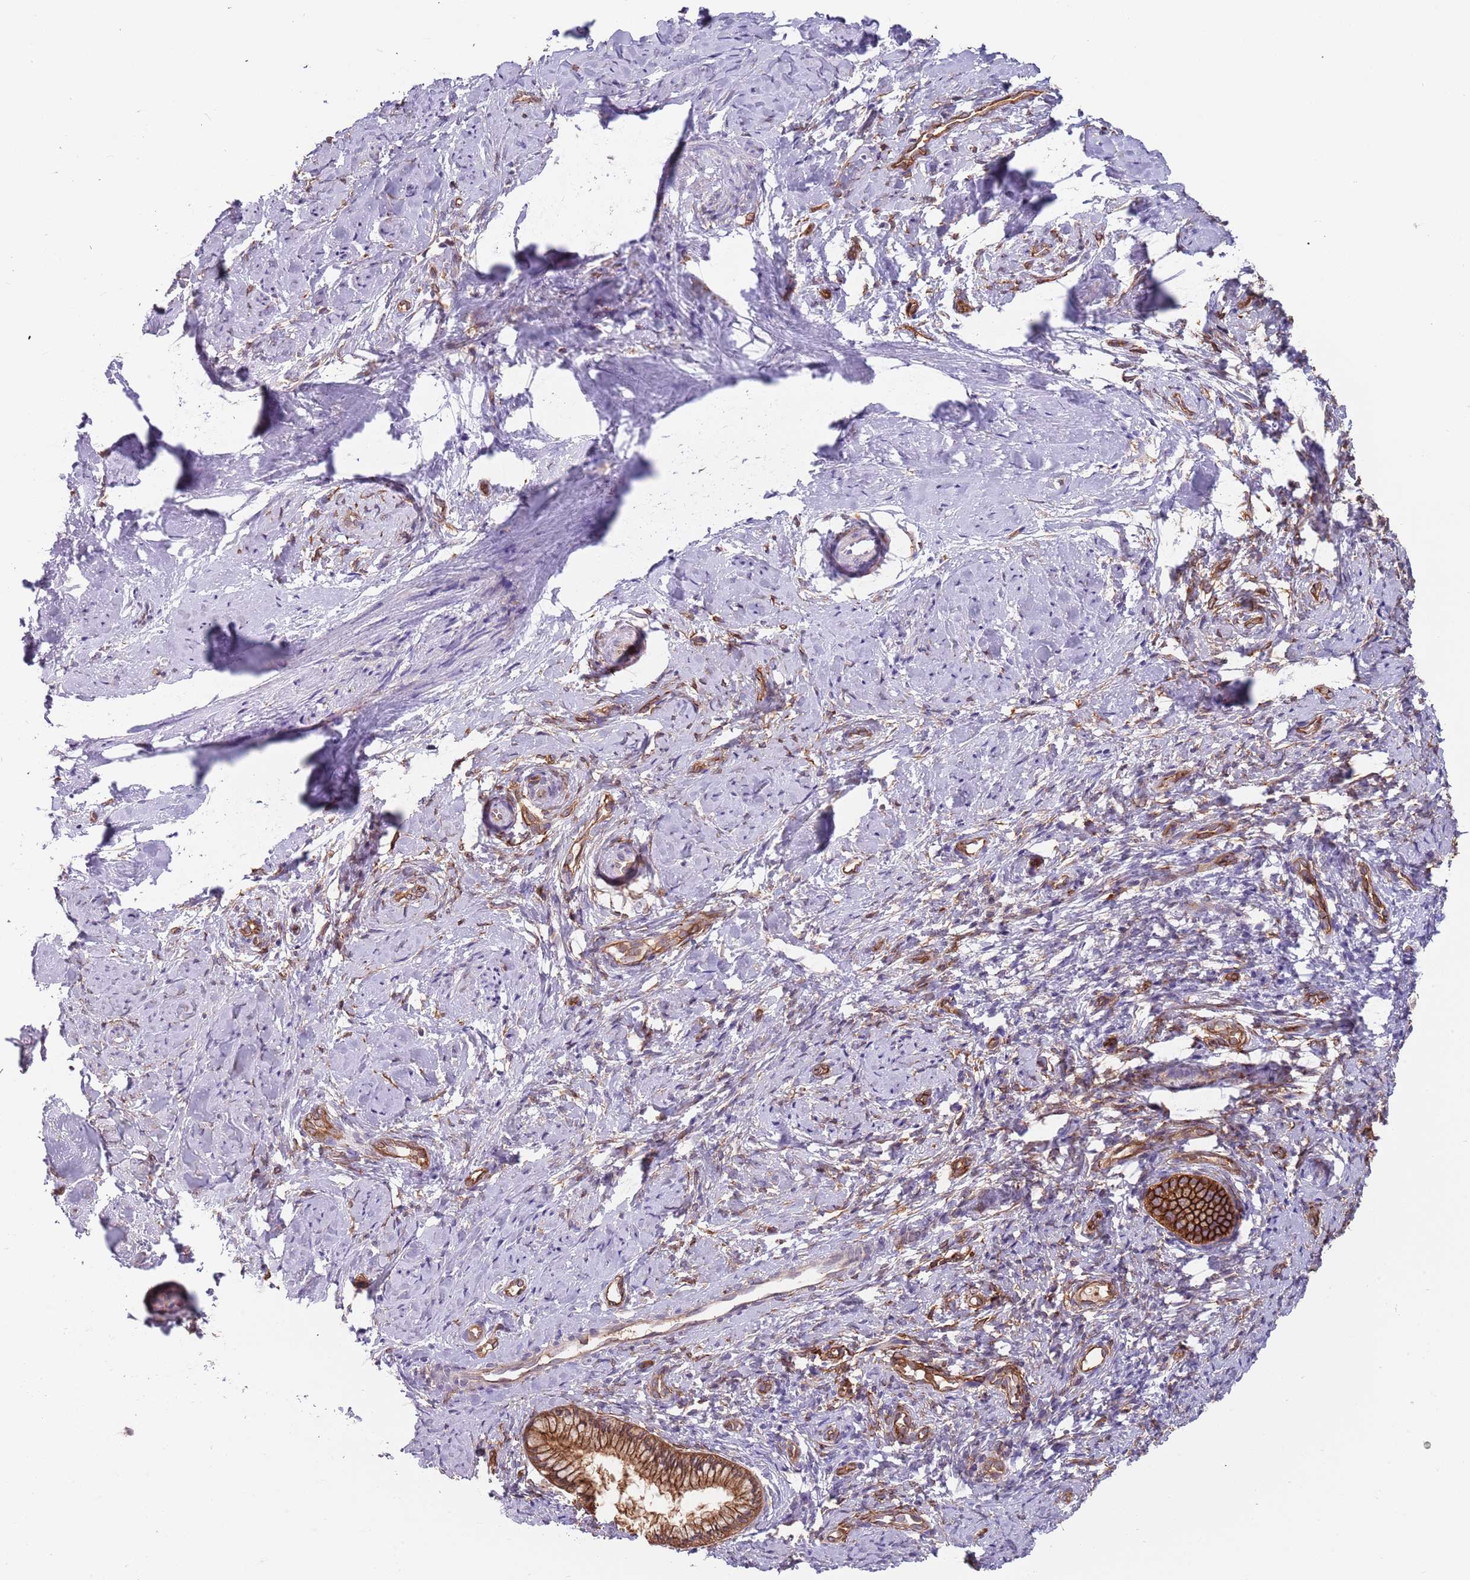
{"staining": {"intensity": "strong", "quantity": ">75%", "location": "cytoplasmic/membranous"}, "tissue": "cervix", "cell_type": "Glandular cells", "image_type": "normal", "snomed": [{"axis": "morphology", "description": "Normal tissue, NOS"}, {"axis": "topography", "description": "Cervix"}], "caption": "Protein expression analysis of unremarkable human cervix reveals strong cytoplasmic/membranous expression in about >75% of glandular cells. (Brightfield microscopy of DAB IHC at high magnification).", "gene": "GSDMD", "patient": {"sex": "female", "age": 57}}